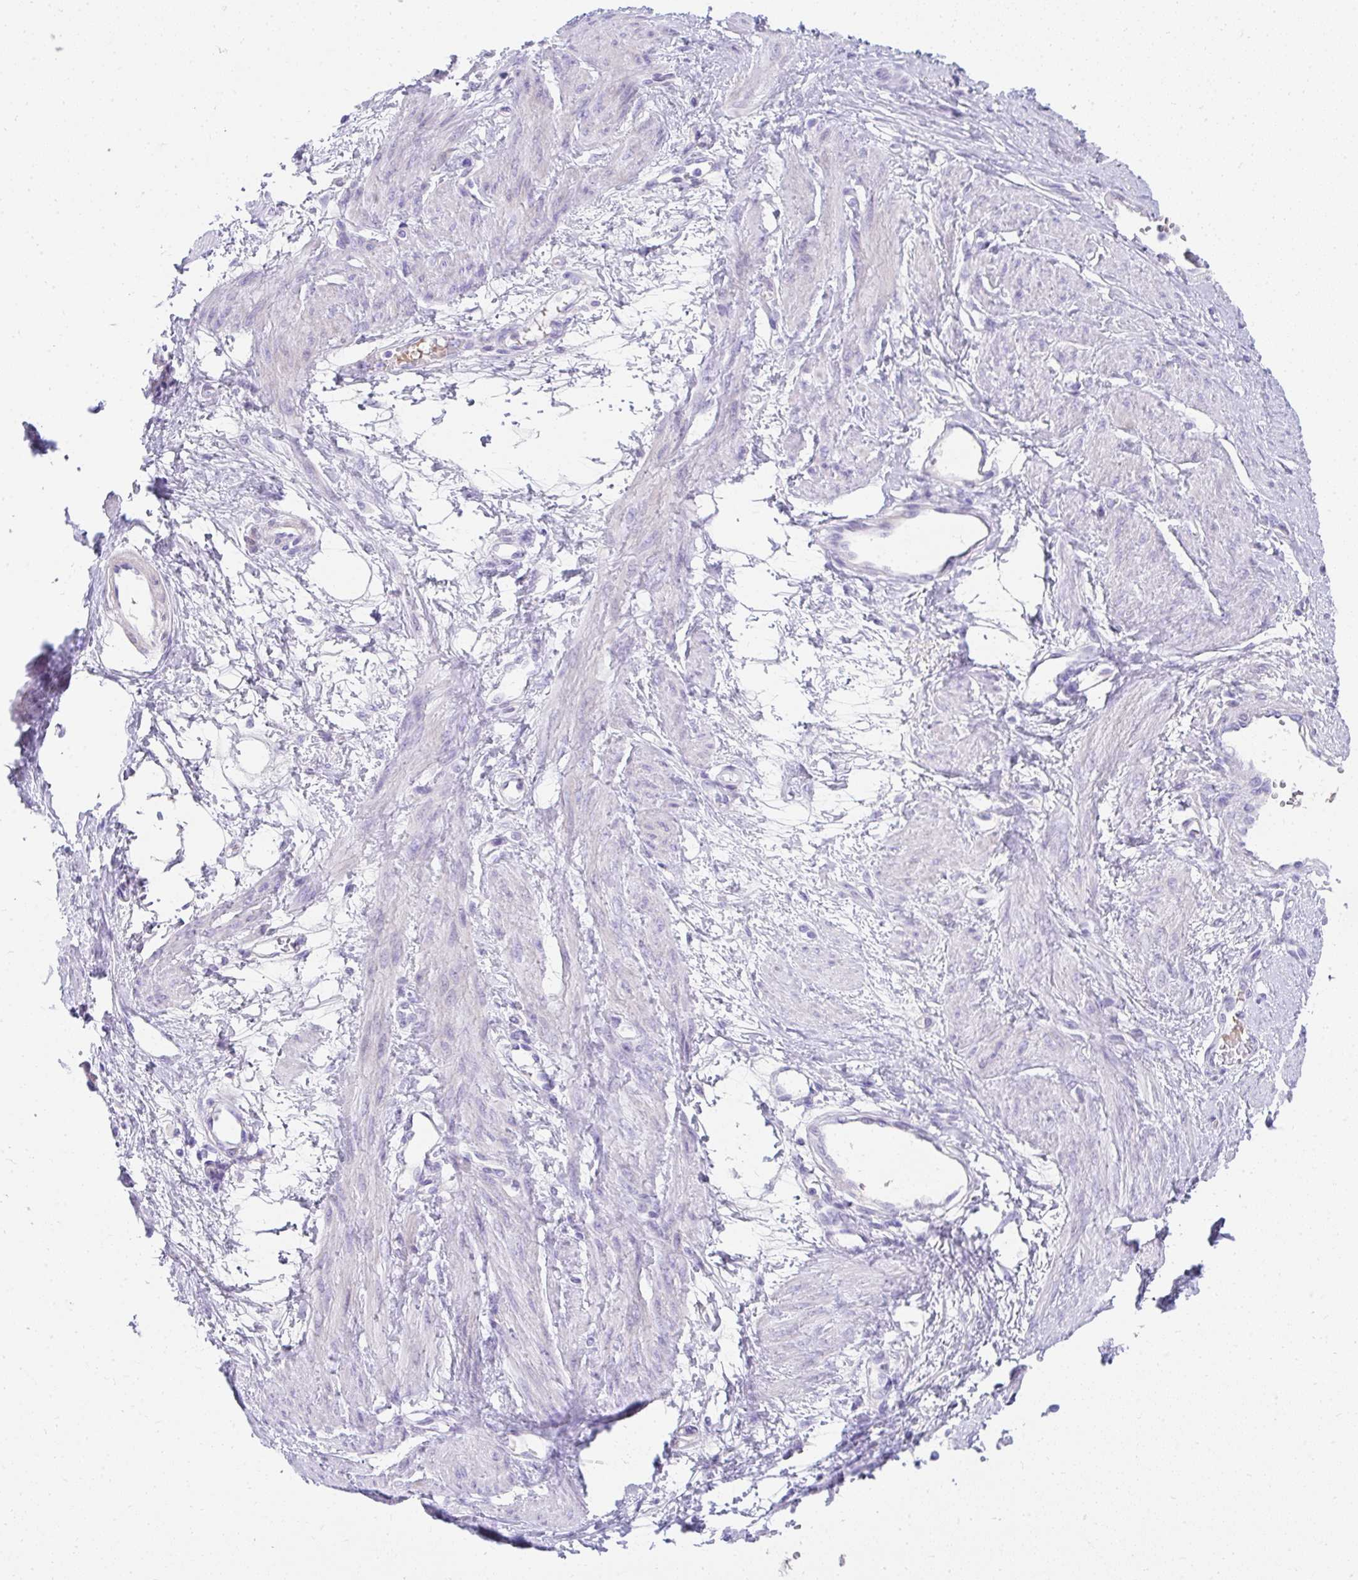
{"staining": {"intensity": "negative", "quantity": "none", "location": "none"}, "tissue": "smooth muscle", "cell_type": "Smooth muscle cells", "image_type": "normal", "snomed": [{"axis": "morphology", "description": "Normal tissue, NOS"}, {"axis": "topography", "description": "Smooth muscle"}, {"axis": "topography", "description": "Uterus"}], "caption": "Immunohistochemical staining of unremarkable human smooth muscle displays no significant expression in smooth muscle cells.", "gene": "TNNT1", "patient": {"sex": "female", "age": 39}}